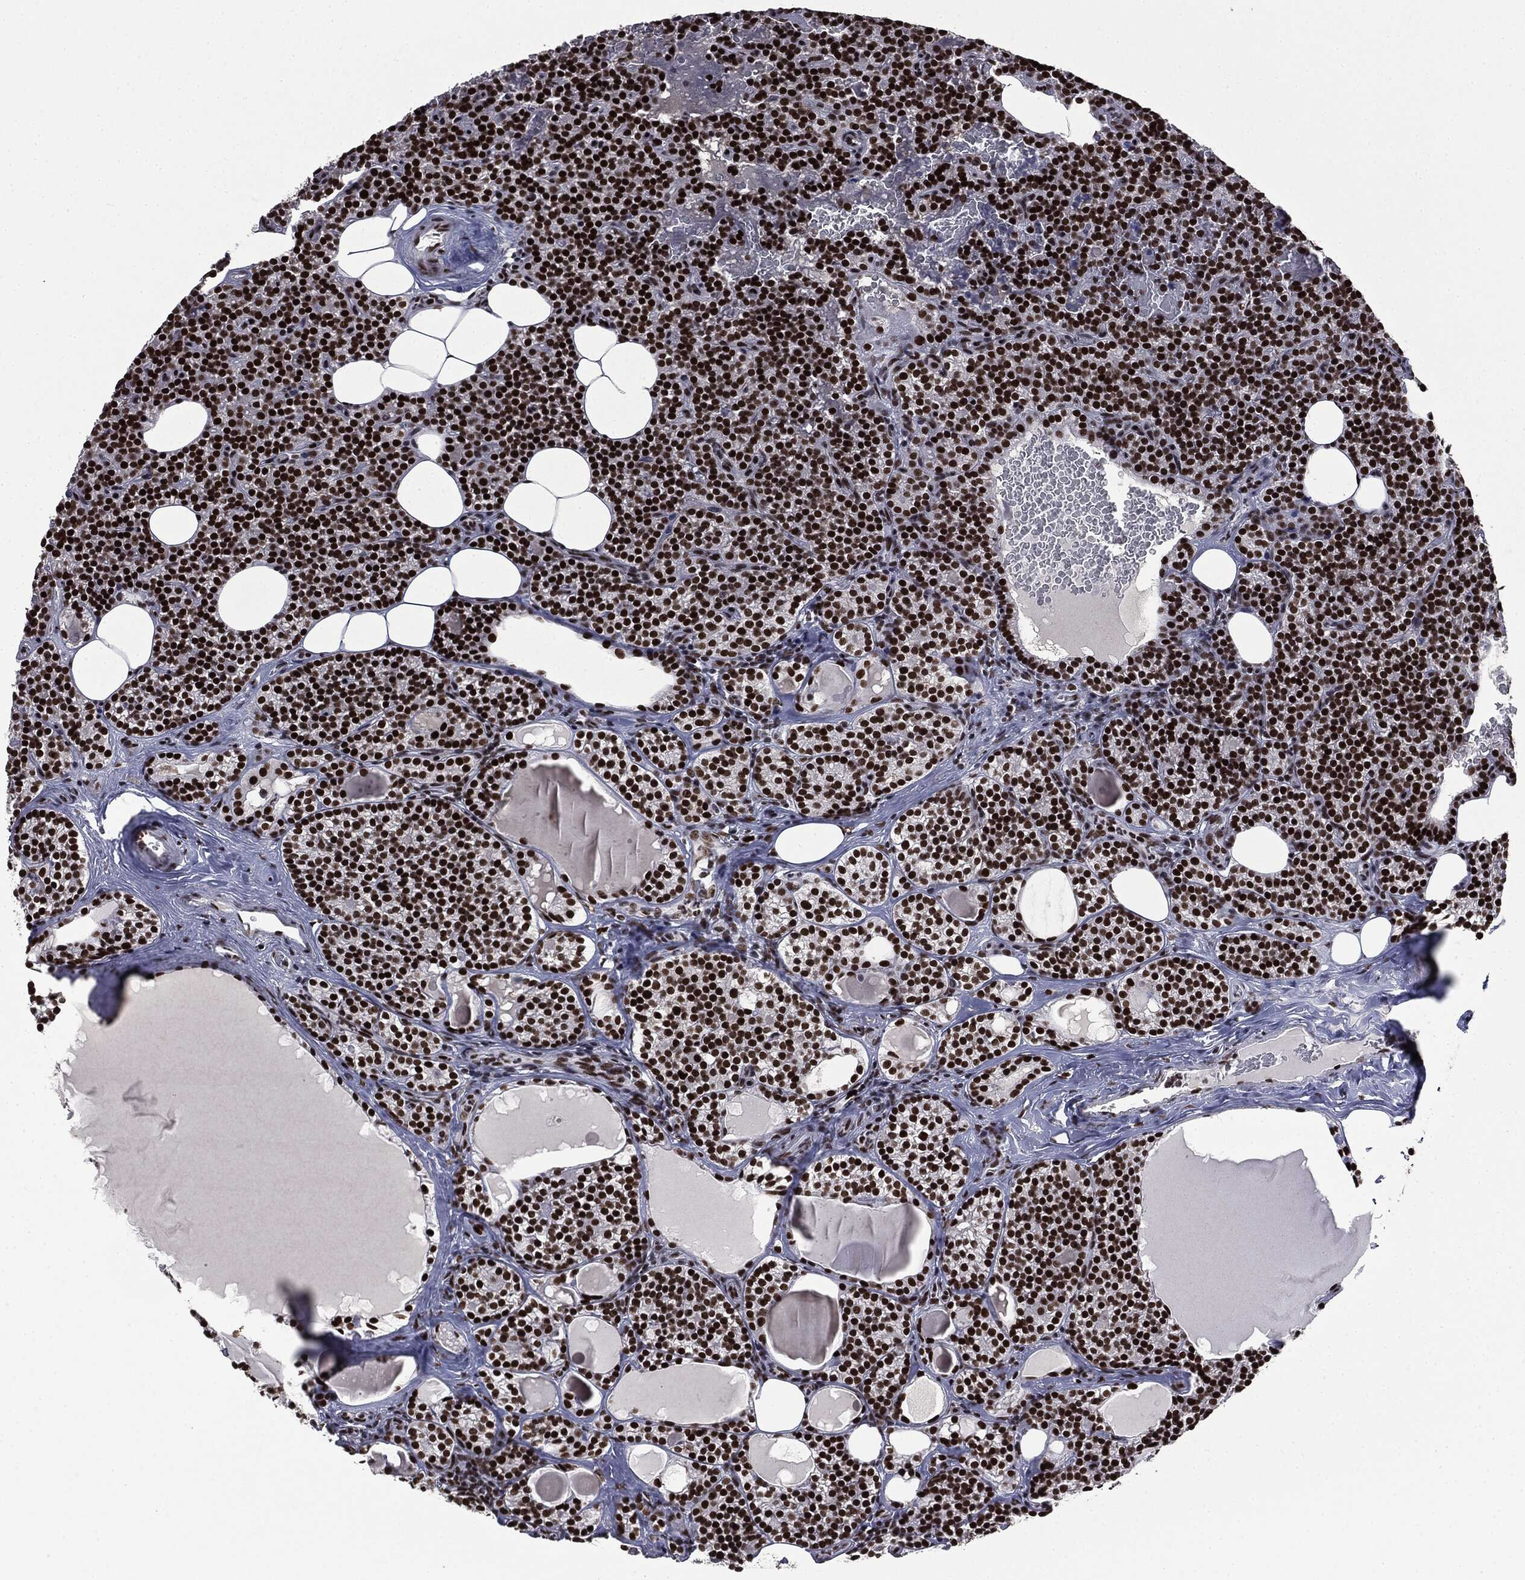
{"staining": {"intensity": "strong", "quantity": ">75%", "location": "nuclear"}, "tissue": "parathyroid gland", "cell_type": "Glandular cells", "image_type": "normal", "snomed": [{"axis": "morphology", "description": "Normal tissue, NOS"}, {"axis": "topography", "description": "Parathyroid gland"}], "caption": "Strong nuclear protein staining is identified in about >75% of glandular cells in parathyroid gland. (DAB (3,3'-diaminobenzidine) IHC, brown staining for protein, blue staining for nuclei).", "gene": "MSH2", "patient": {"sex": "female", "age": 63}}